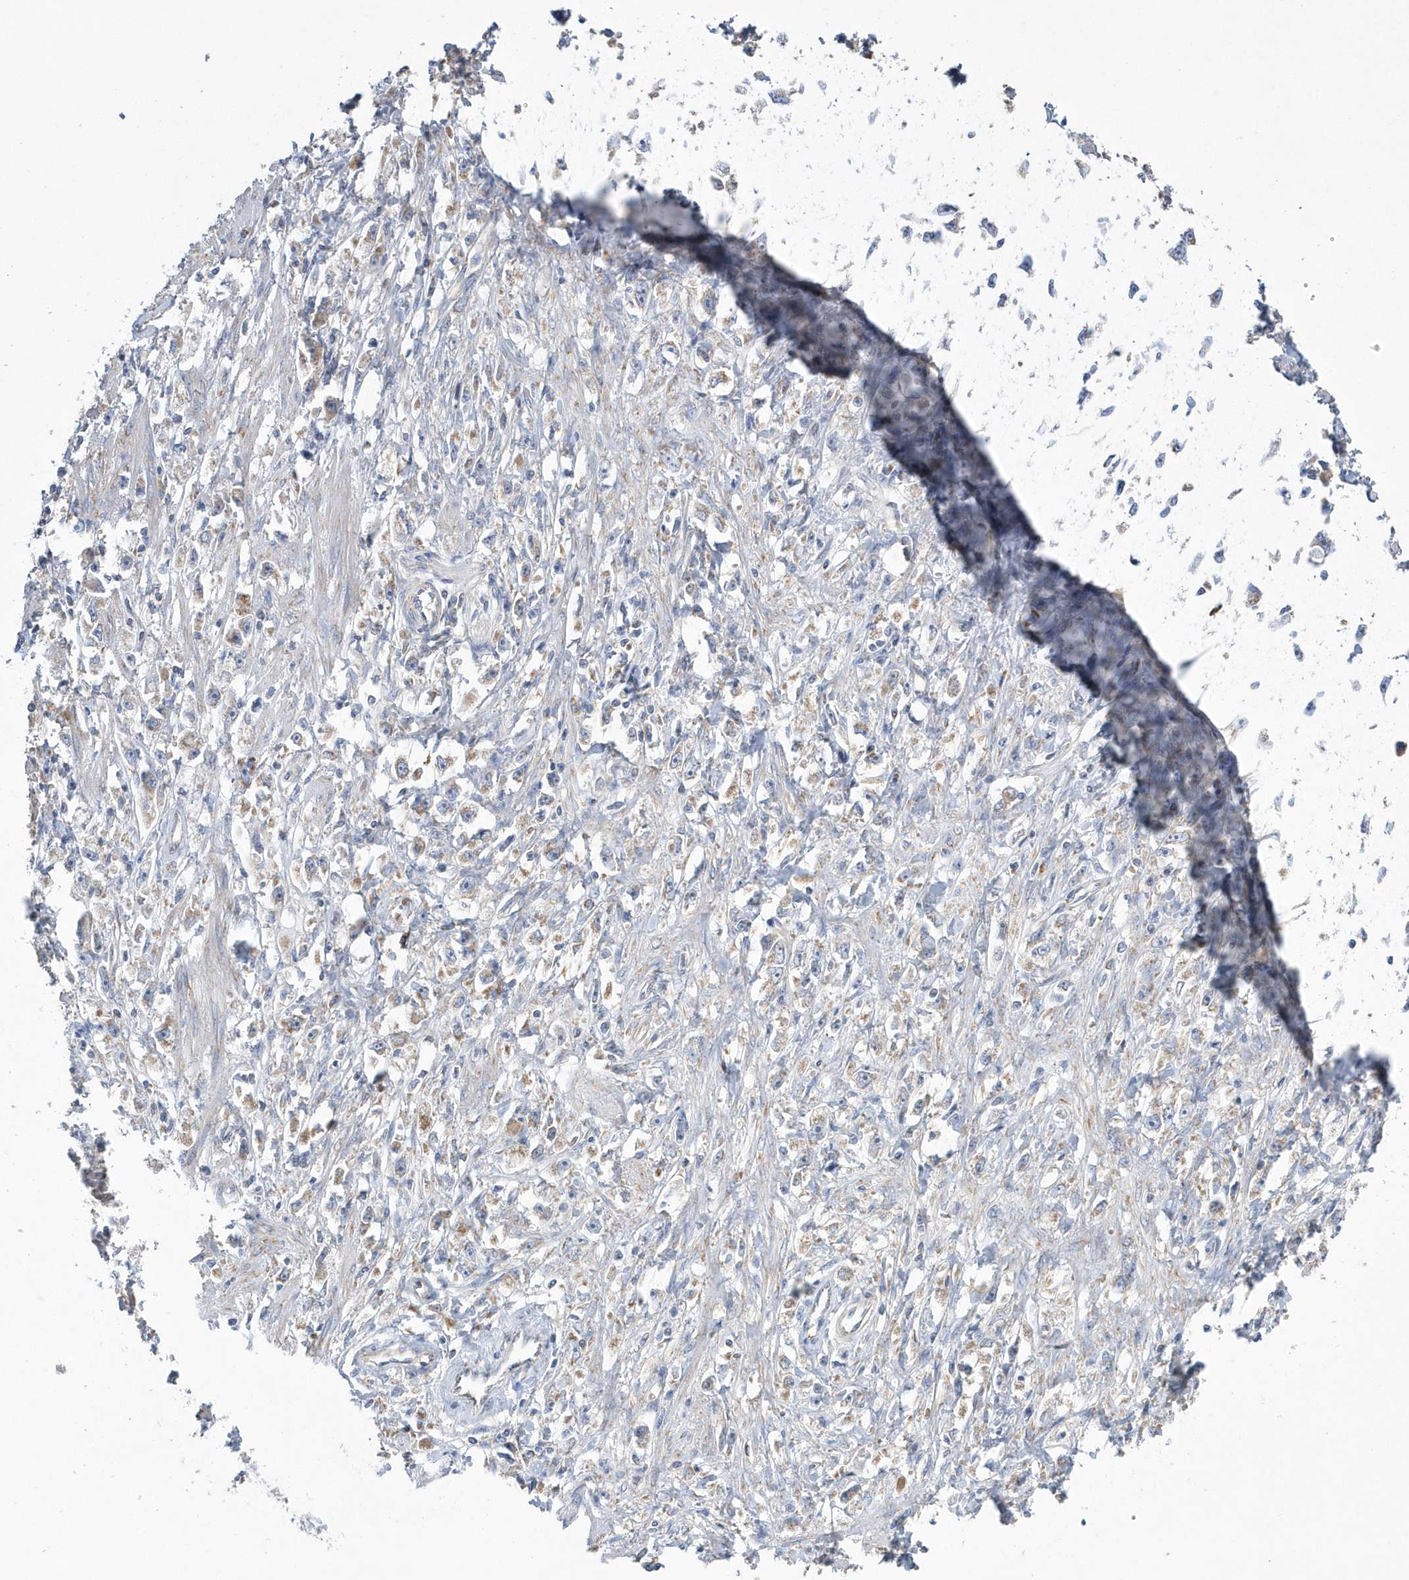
{"staining": {"intensity": "weak", "quantity": "25%-75%", "location": "cytoplasmic/membranous"}, "tissue": "stomach cancer", "cell_type": "Tumor cells", "image_type": "cancer", "snomed": [{"axis": "morphology", "description": "Adenocarcinoma, NOS"}, {"axis": "topography", "description": "Stomach"}], "caption": "Stomach cancer tissue demonstrates weak cytoplasmic/membranous positivity in approximately 25%-75% of tumor cells (DAB IHC with brightfield microscopy, high magnification).", "gene": "SPATA5", "patient": {"sex": "female", "age": 59}}